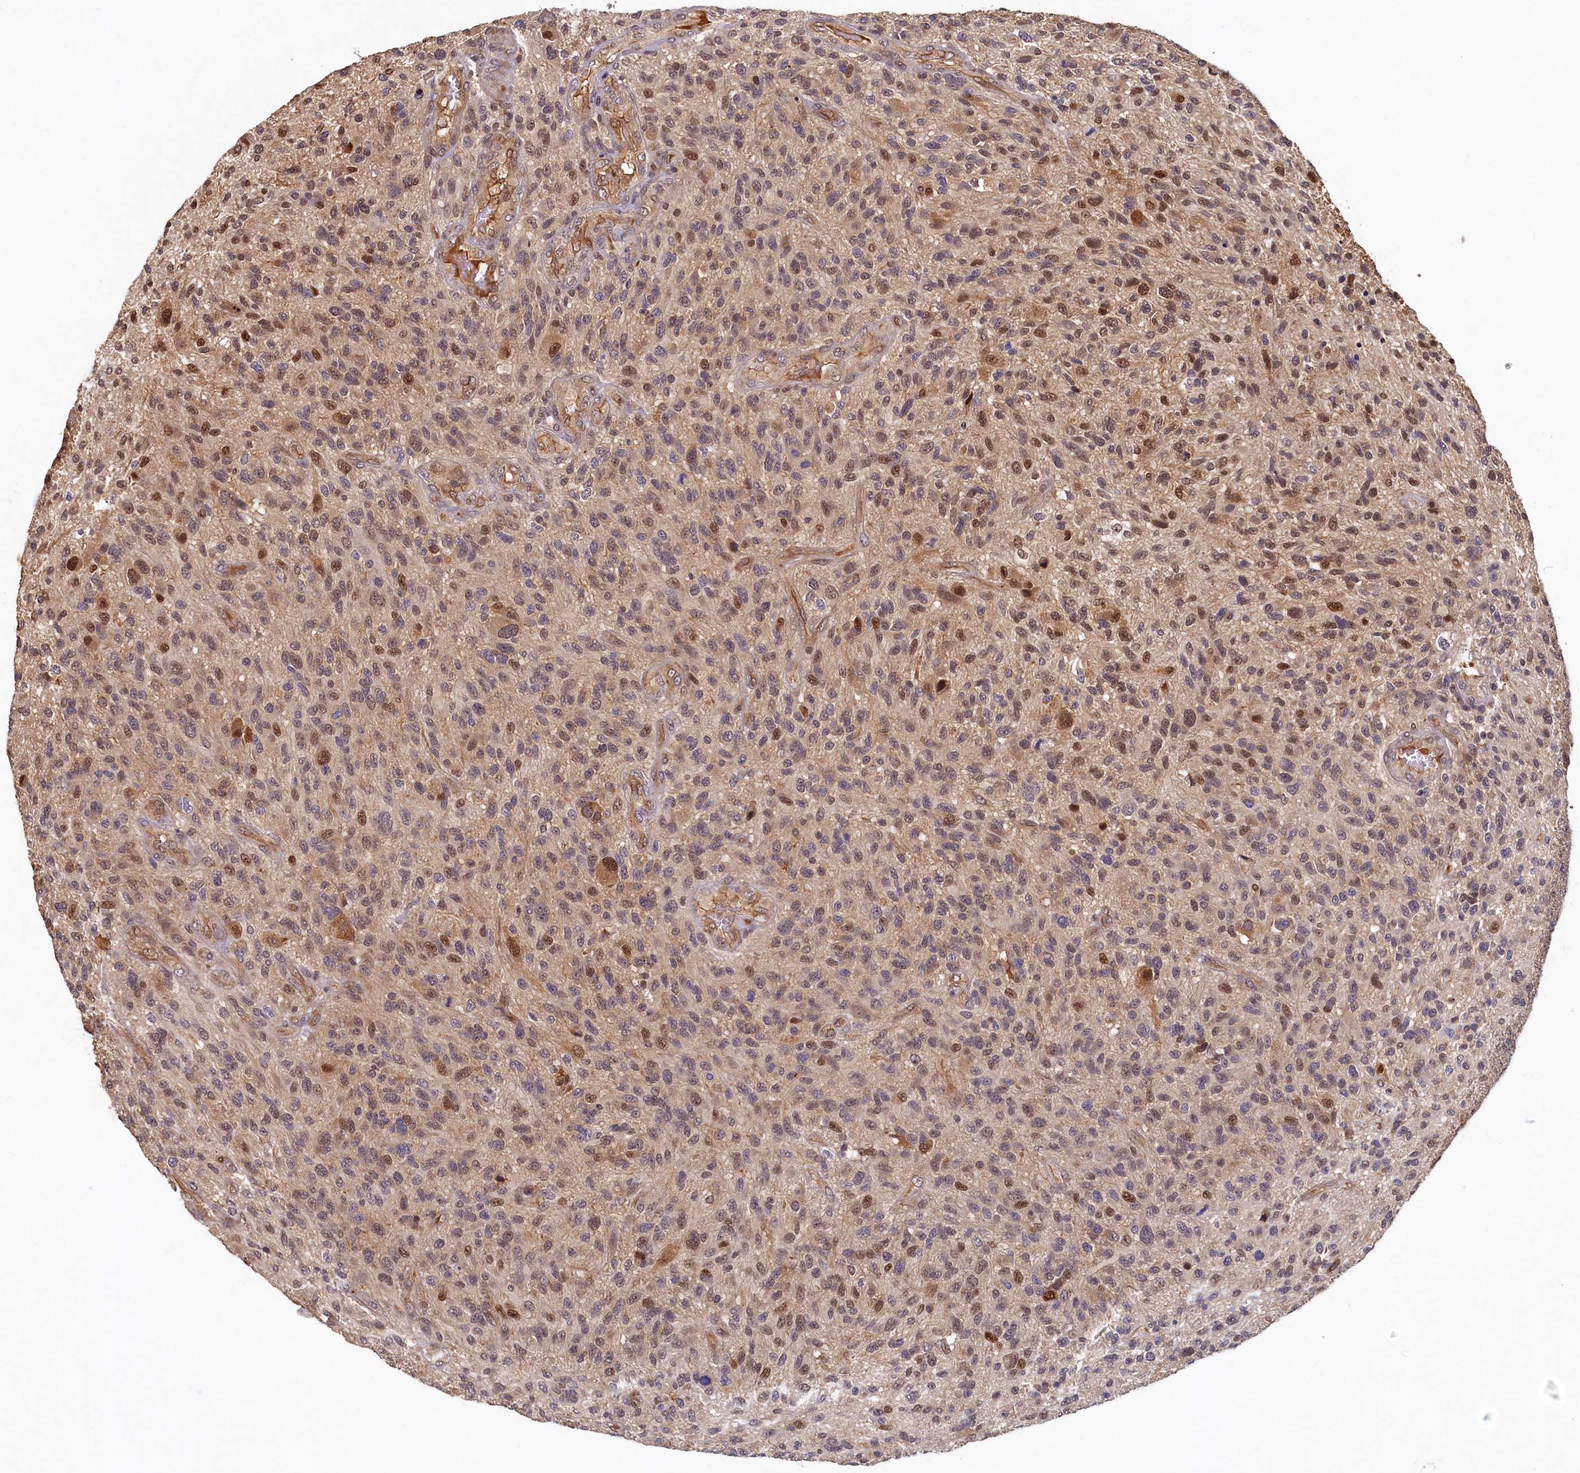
{"staining": {"intensity": "moderate", "quantity": "<25%", "location": "nuclear"}, "tissue": "glioma", "cell_type": "Tumor cells", "image_type": "cancer", "snomed": [{"axis": "morphology", "description": "Glioma, malignant, High grade"}, {"axis": "topography", "description": "Brain"}], "caption": "High-grade glioma (malignant) tissue reveals moderate nuclear positivity in approximately <25% of tumor cells", "gene": "LCMT2", "patient": {"sex": "male", "age": 47}}